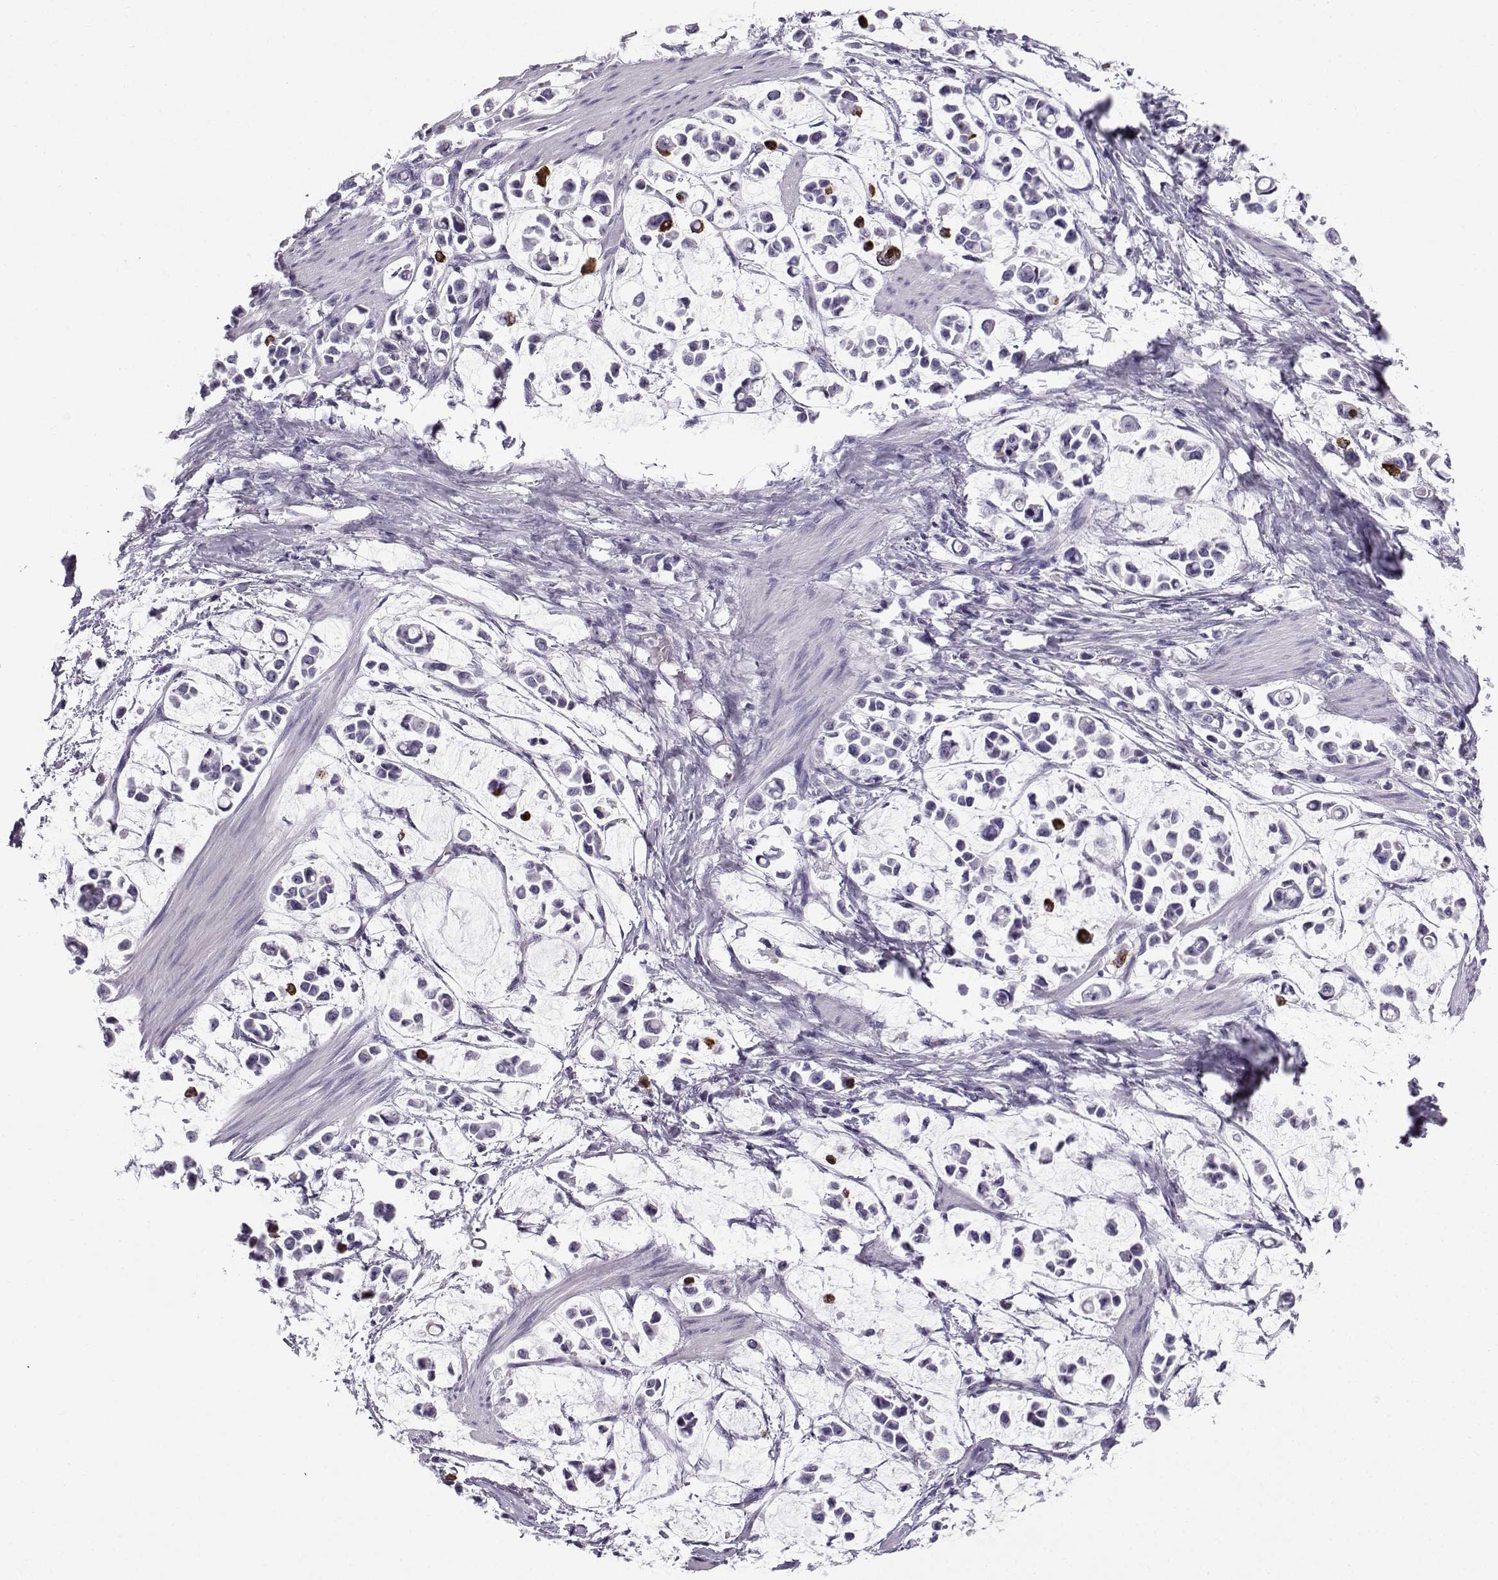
{"staining": {"intensity": "strong", "quantity": "<25%", "location": "cytoplasmic/membranous"}, "tissue": "stomach cancer", "cell_type": "Tumor cells", "image_type": "cancer", "snomed": [{"axis": "morphology", "description": "Adenocarcinoma, NOS"}, {"axis": "topography", "description": "Stomach"}], "caption": "The photomicrograph shows a brown stain indicating the presence of a protein in the cytoplasmic/membranous of tumor cells in stomach adenocarcinoma.", "gene": "ZBTB8B", "patient": {"sex": "male", "age": 82}}